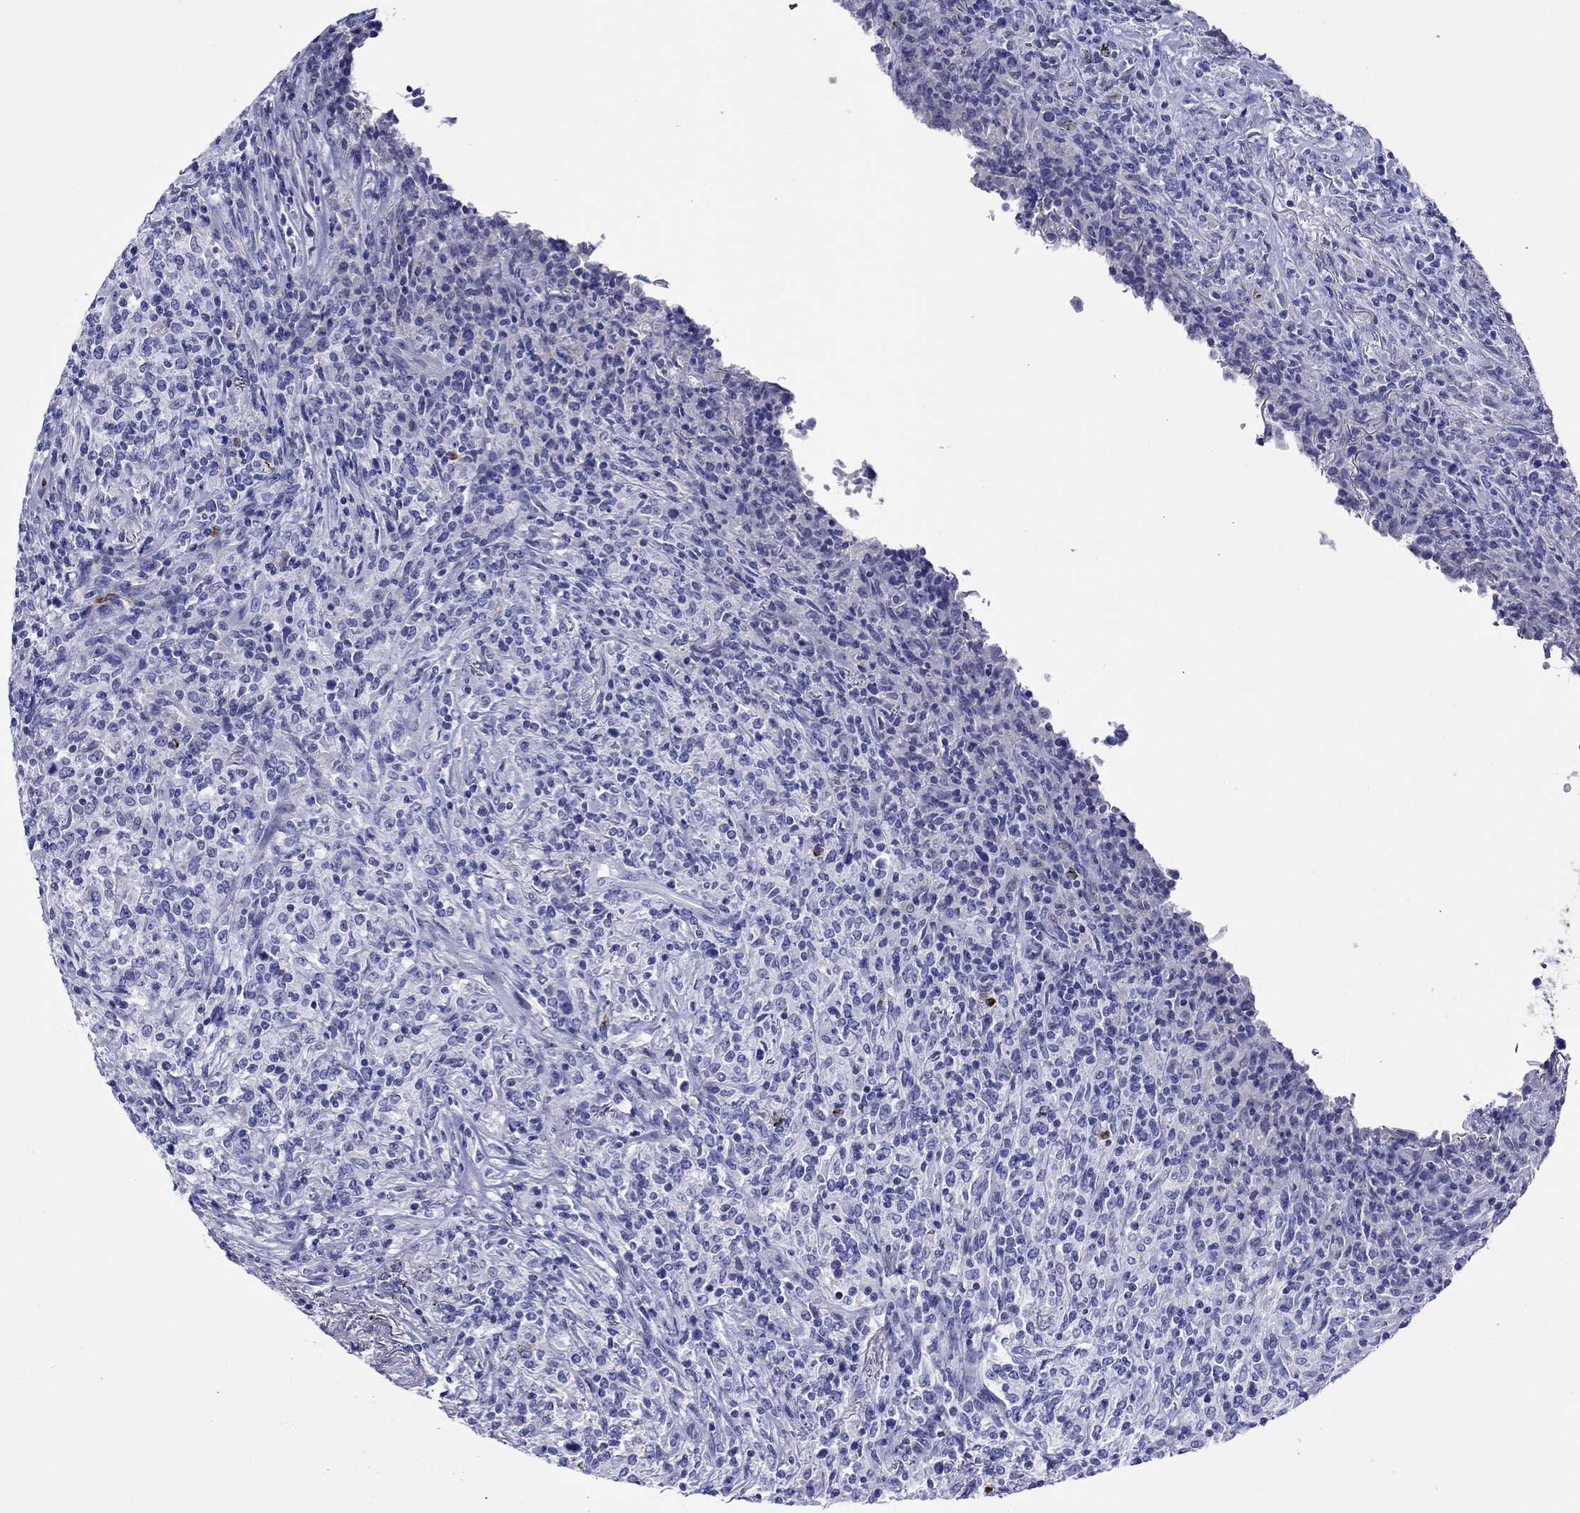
{"staining": {"intensity": "negative", "quantity": "none", "location": "none"}, "tissue": "lymphoma", "cell_type": "Tumor cells", "image_type": "cancer", "snomed": [{"axis": "morphology", "description": "Malignant lymphoma, non-Hodgkin's type, High grade"}, {"axis": "topography", "description": "Lung"}], "caption": "Malignant lymphoma, non-Hodgkin's type (high-grade) was stained to show a protein in brown. There is no significant expression in tumor cells. (DAB (3,3'-diaminobenzidine) immunohistochemistry (IHC), high magnification).", "gene": "EPX", "patient": {"sex": "male", "age": 79}}